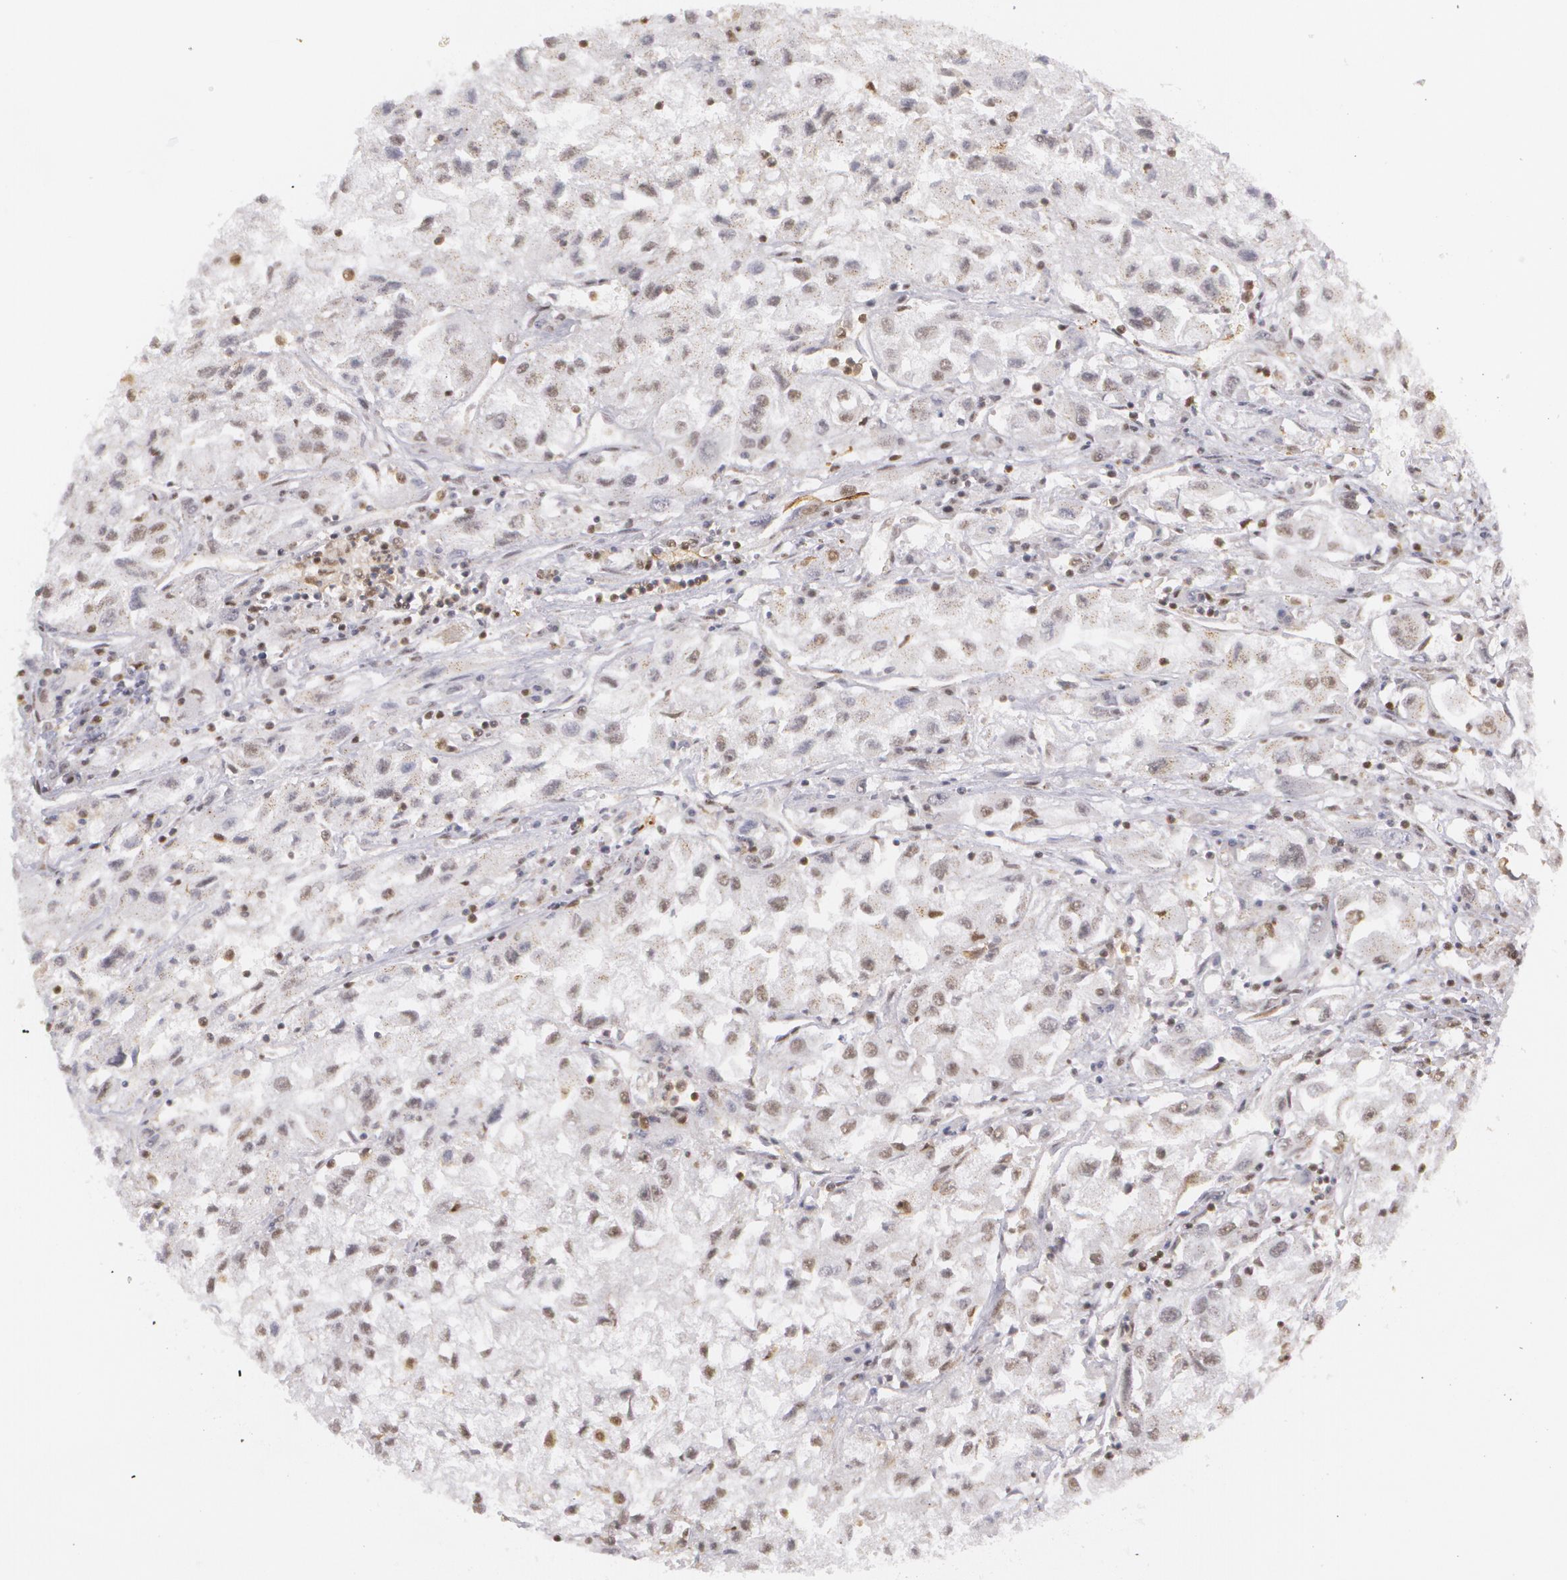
{"staining": {"intensity": "weak", "quantity": "<25%", "location": "nuclear"}, "tissue": "renal cancer", "cell_type": "Tumor cells", "image_type": "cancer", "snomed": [{"axis": "morphology", "description": "Adenocarcinoma, NOS"}, {"axis": "topography", "description": "Kidney"}], "caption": "The histopathology image demonstrates no staining of tumor cells in renal cancer (adenocarcinoma).", "gene": "MXD1", "patient": {"sex": "male", "age": 59}}